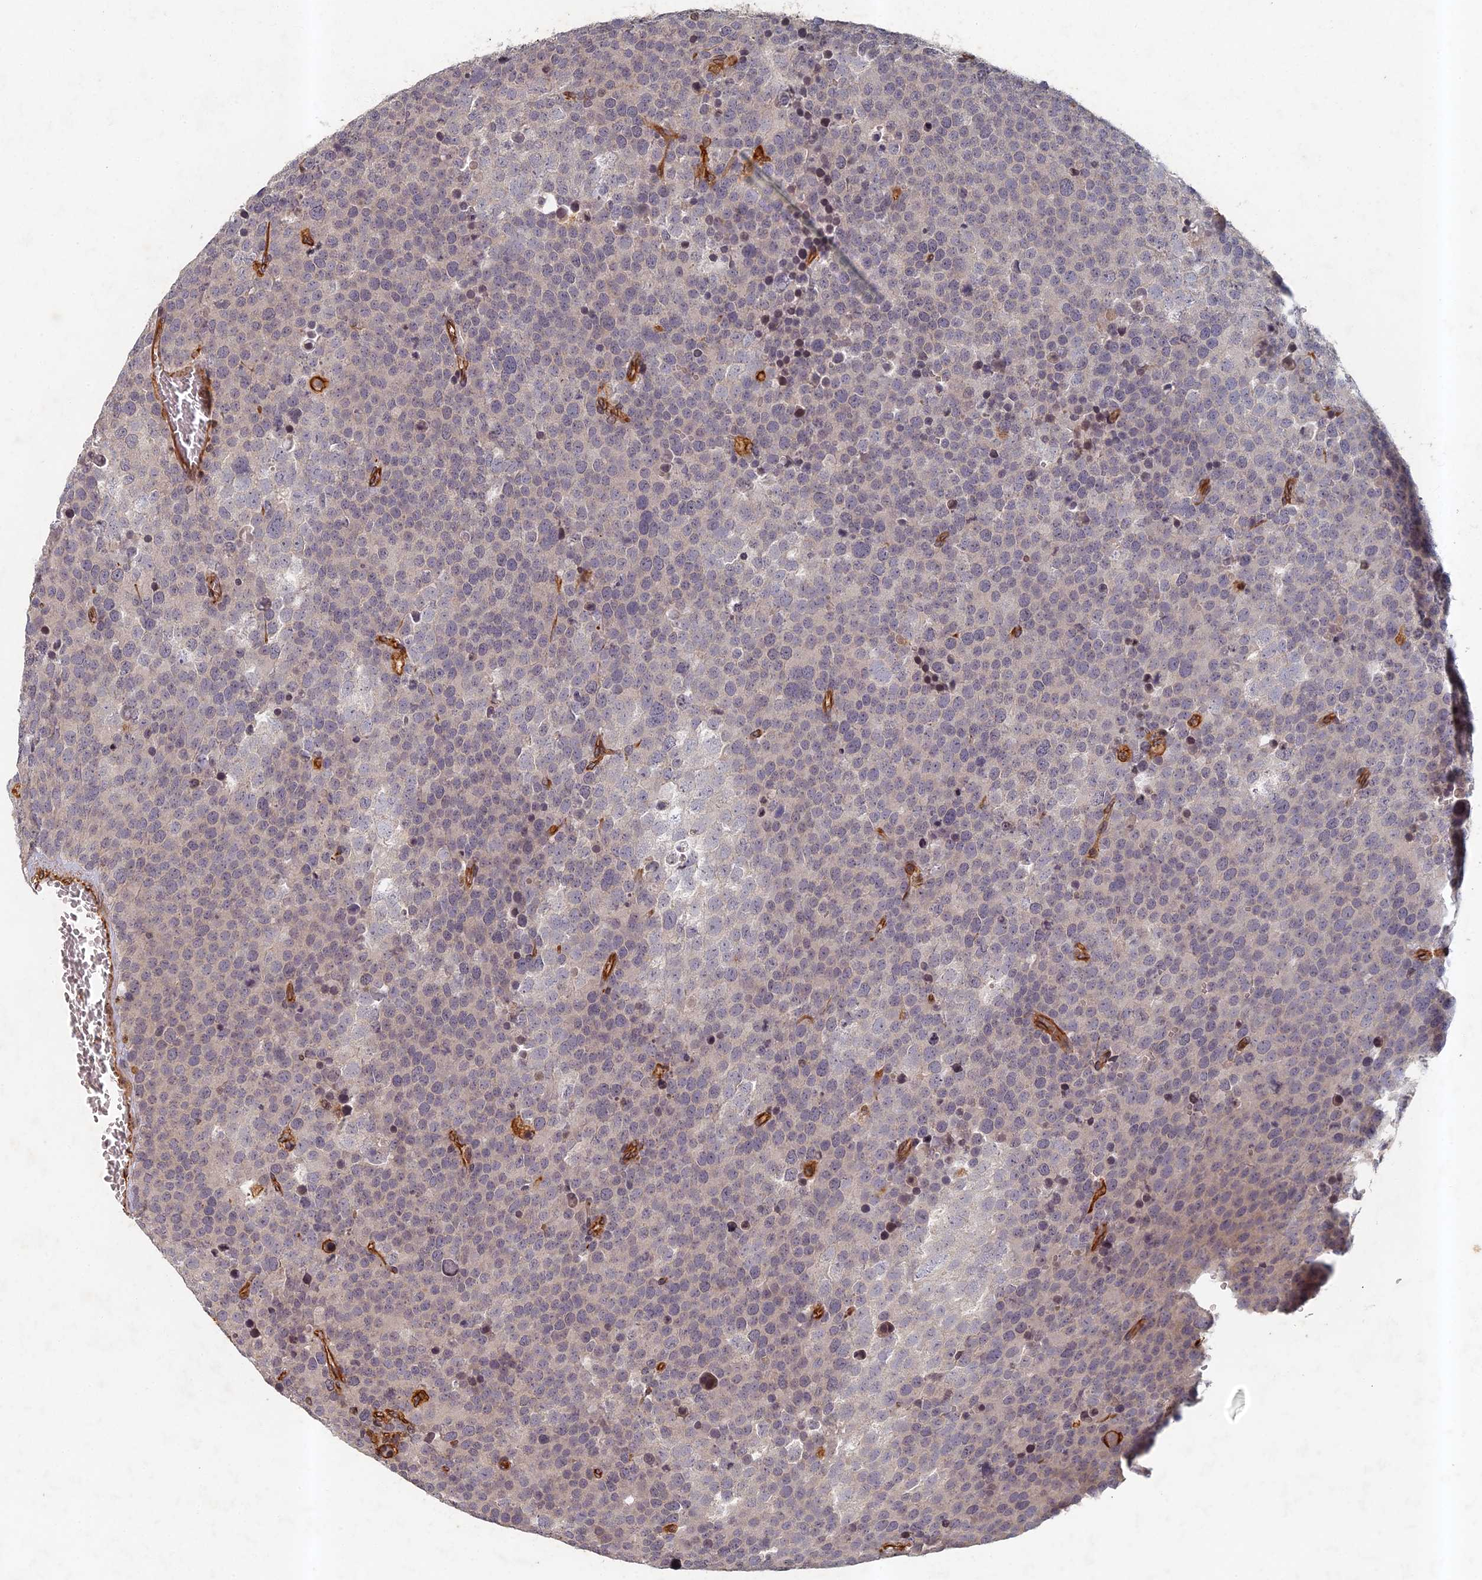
{"staining": {"intensity": "negative", "quantity": "none", "location": "none"}, "tissue": "testis cancer", "cell_type": "Tumor cells", "image_type": "cancer", "snomed": [{"axis": "morphology", "description": "Seminoma, NOS"}, {"axis": "topography", "description": "Testis"}], "caption": "Immunohistochemical staining of human testis cancer exhibits no significant positivity in tumor cells.", "gene": "ABCB10", "patient": {"sex": "male", "age": 71}}